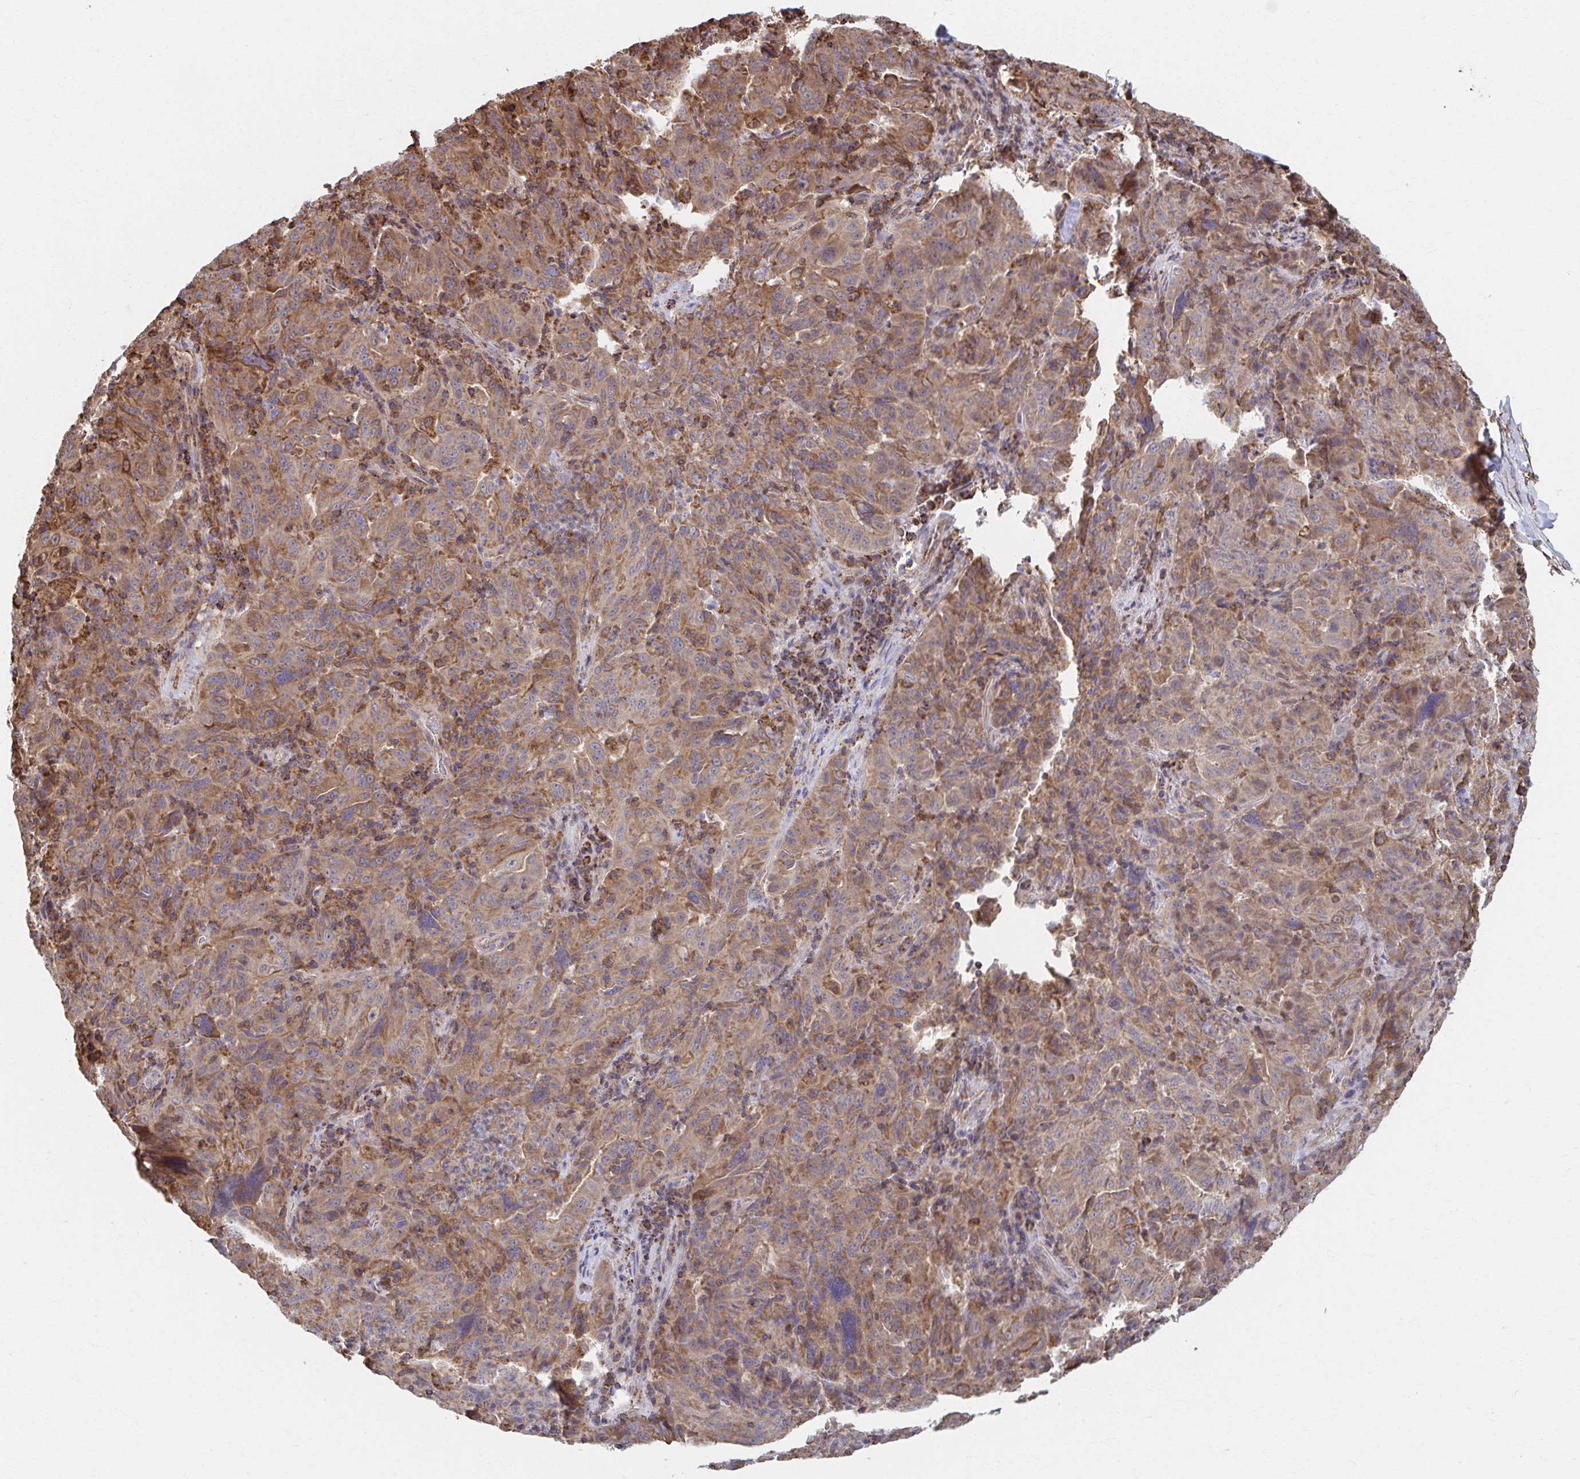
{"staining": {"intensity": "moderate", "quantity": ">75%", "location": "cytoplasmic/membranous"}, "tissue": "pancreatic cancer", "cell_type": "Tumor cells", "image_type": "cancer", "snomed": [{"axis": "morphology", "description": "Adenocarcinoma, NOS"}, {"axis": "topography", "description": "Pancreas"}], "caption": "High-power microscopy captured an immunohistochemistry (IHC) histopathology image of pancreatic cancer, revealing moderate cytoplasmic/membranous expression in approximately >75% of tumor cells.", "gene": "KLHL34", "patient": {"sex": "male", "age": 63}}